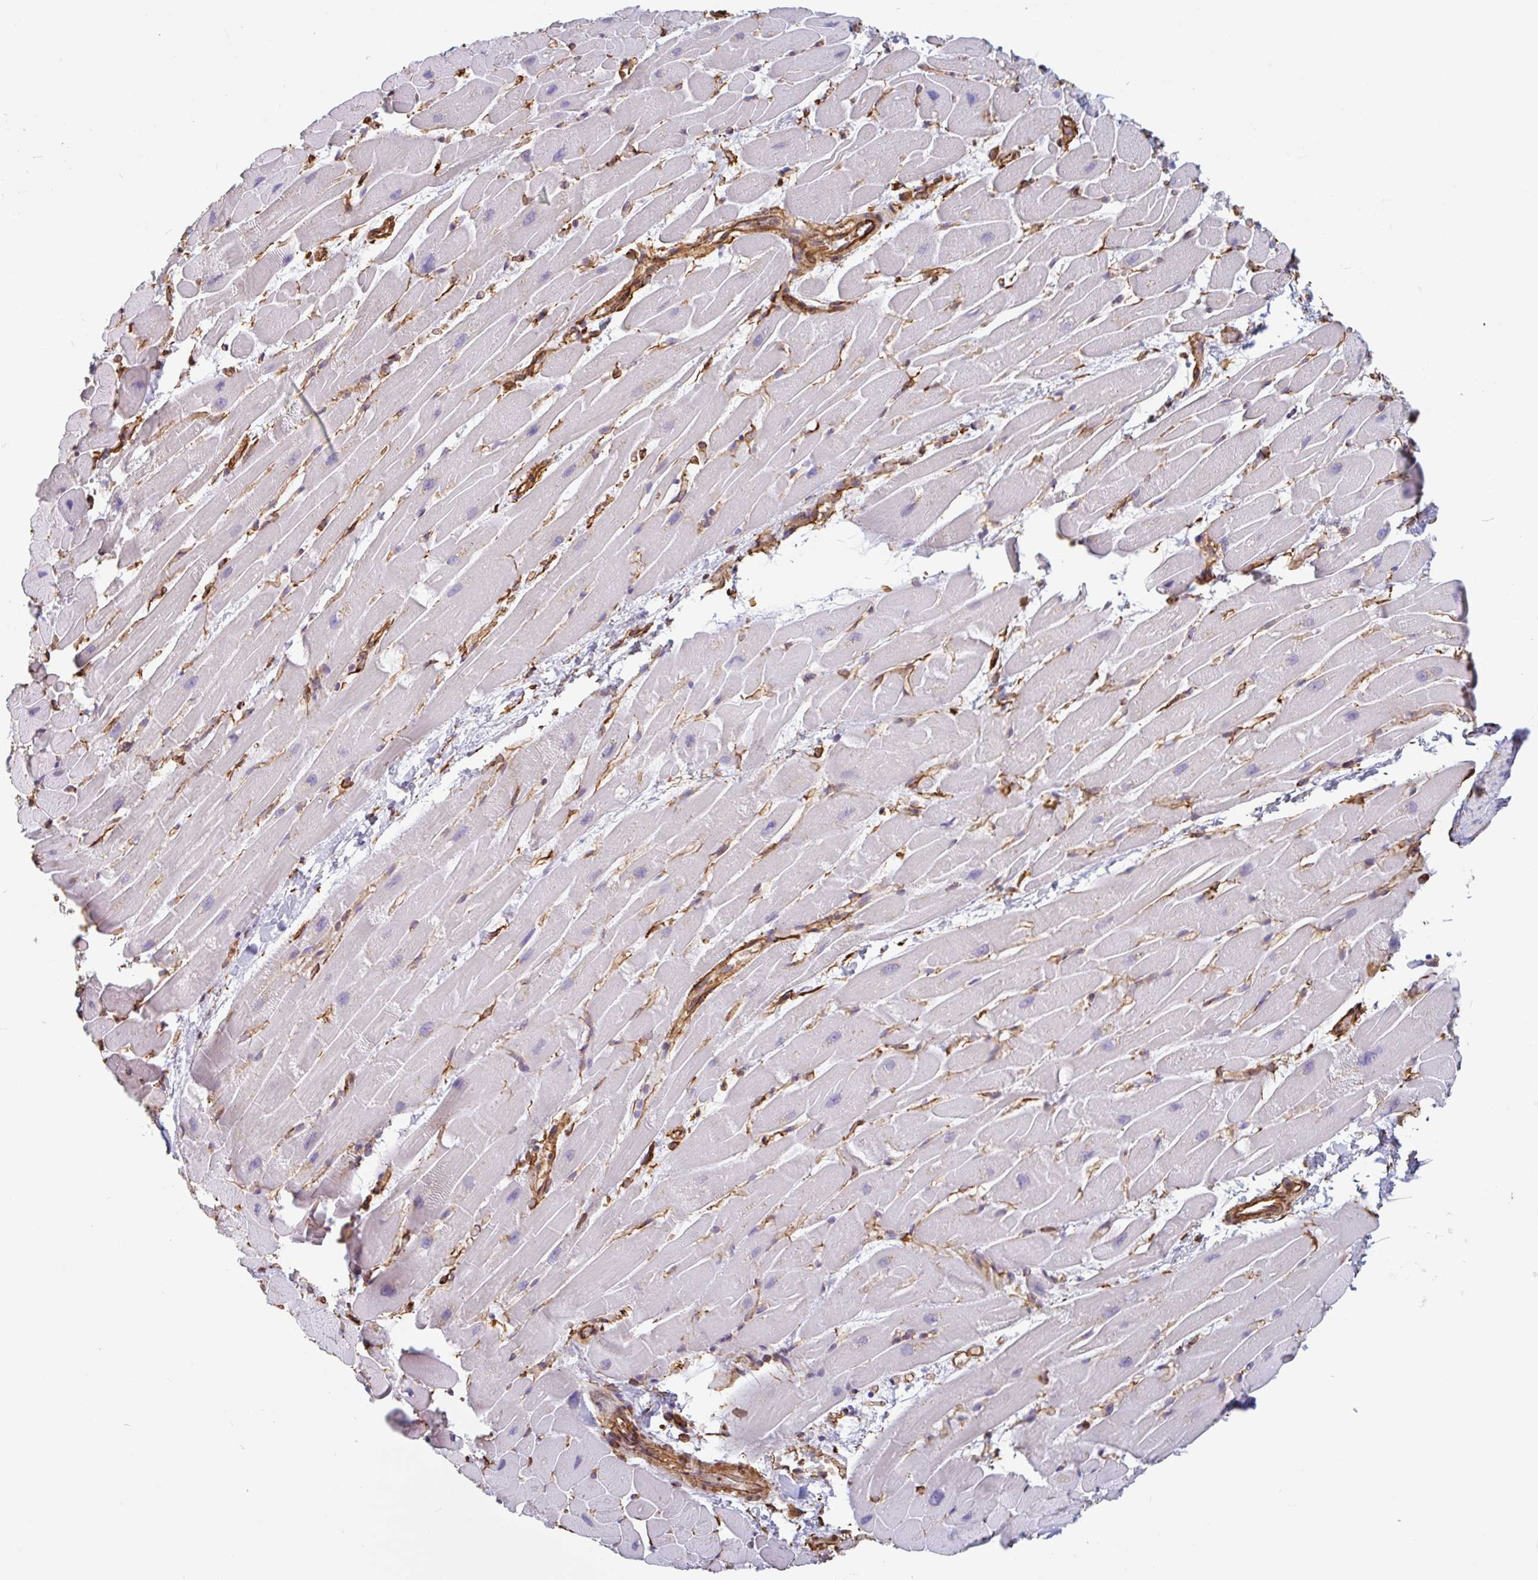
{"staining": {"intensity": "negative", "quantity": "none", "location": "none"}, "tissue": "heart muscle", "cell_type": "Cardiomyocytes", "image_type": "normal", "snomed": [{"axis": "morphology", "description": "Normal tissue, NOS"}, {"axis": "topography", "description": "Heart"}], "caption": "Cardiomyocytes show no significant positivity in unremarkable heart muscle.", "gene": "PPFIA1", "patient": {"sex": "male", "age": 37}}